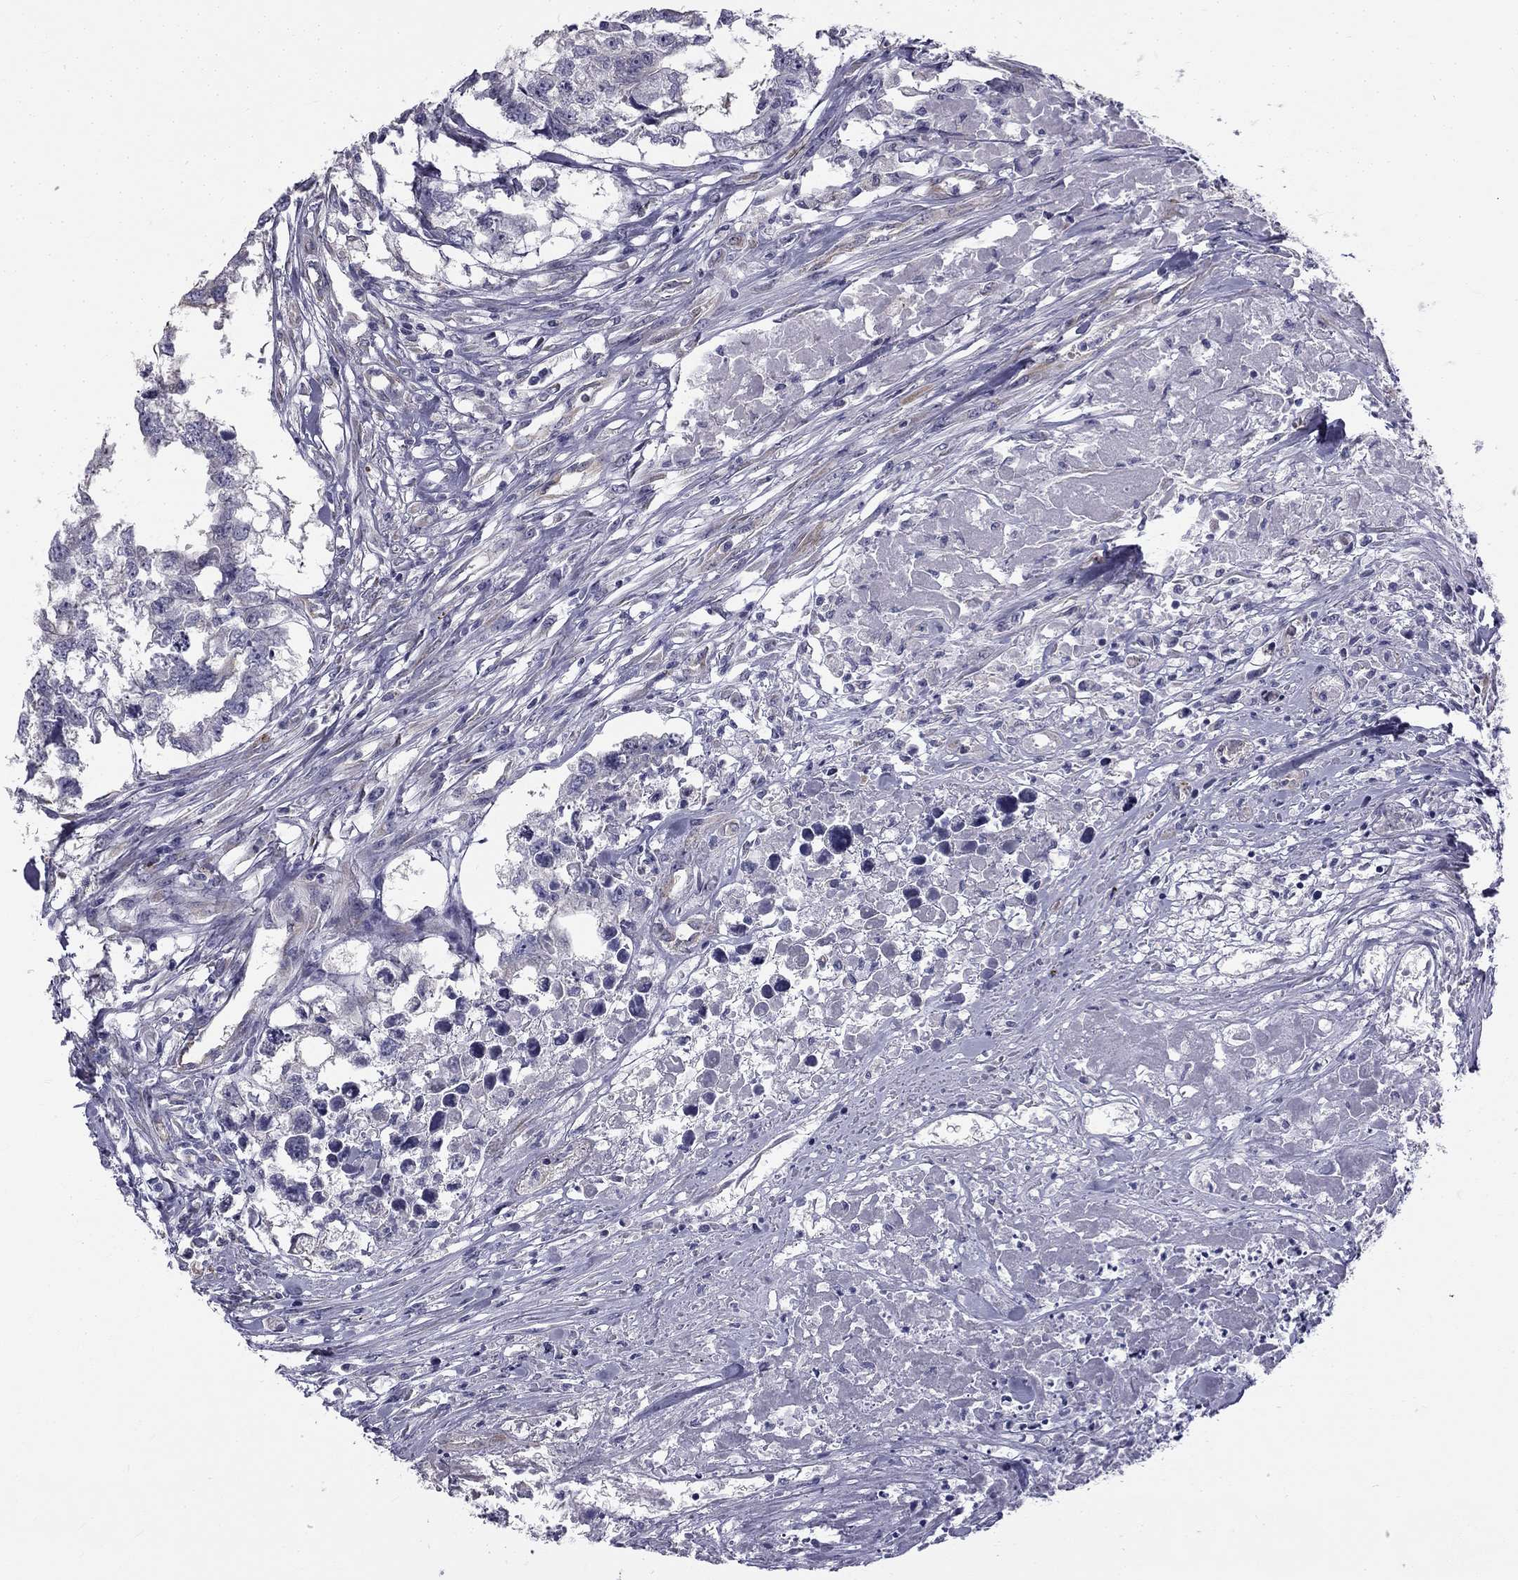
{"staining": {"intensity": "negative", "quantity": "none", "location": "none"}, "tissue": "testis cancer", "cell_type": "Tumor cells", "image_type": "cancer", "snomed": [{"axis": "morphology", "description": "Carcinoma, Embryonal, NOS"}, {"axis": "morphology", "description": "Teratoma, malignant, NOS"}, {"axis": "topography", "description": "Testis"}], "caption": "The photomicrograph displays no significant positivity in tumor cells of testis malignant teratoma.", "gene": "CCDC40", "patient": {"sex": "male", "age": 44}}